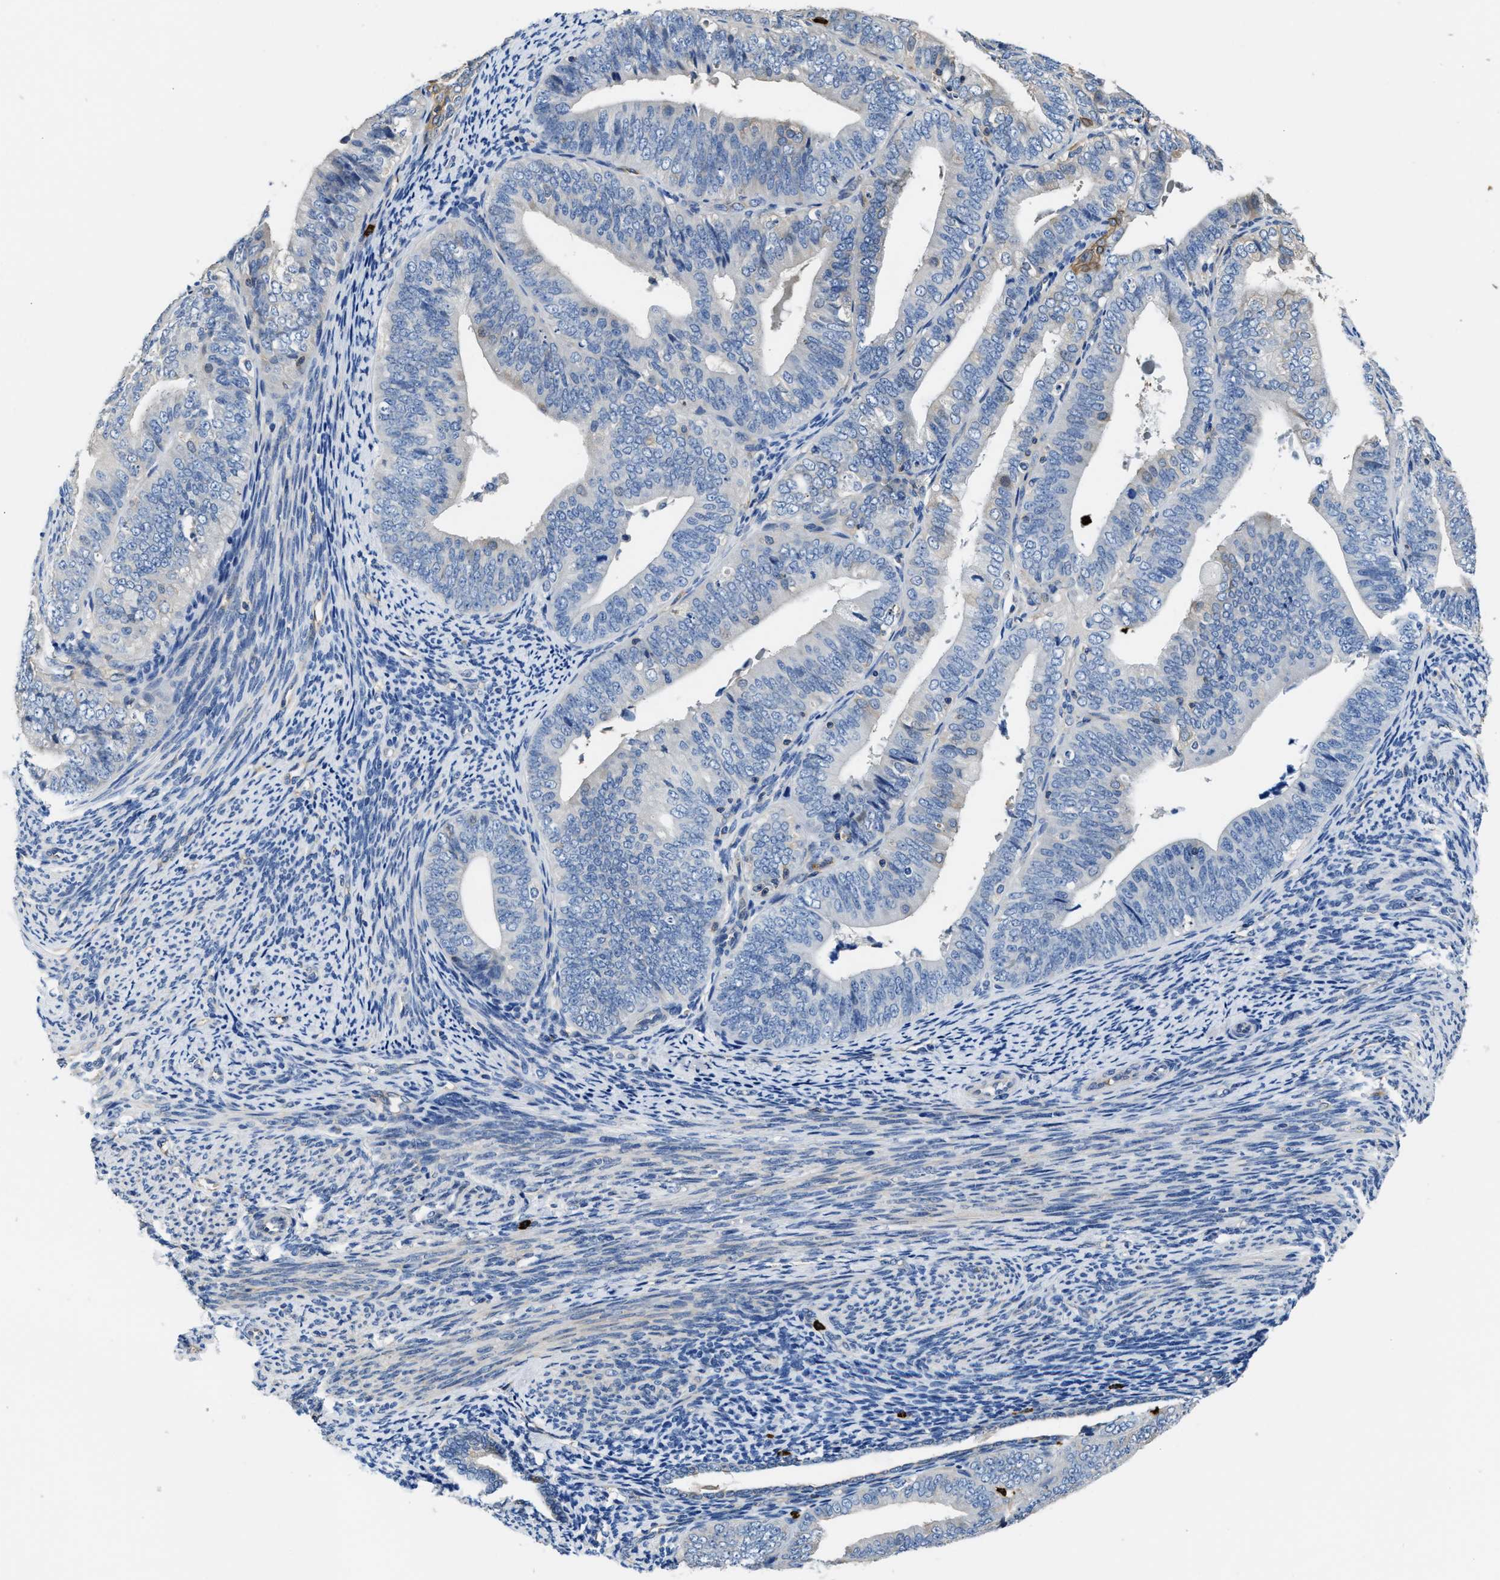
{"staining": {"intensity": "moderate", "quantity": "<25%", "location": "cytoplasmic/membranous"}, "tissue": "endometrial cancer", "cell_type": "Tumor cells", "image_type": "cancer", "snomed": [{"axis": "morphology", "description": "Adenocarcinoma, NOS"}, {"axis": "topography", "description": "Endometrium"}], "caption": "DAB (3,3'-diaminobenzidine) immunohistochemical staining of human endometrial cancer displays moderate cytoplasmic/membranous protein positivity in approximately <25% of tumor cells.", "gene": "TRAF6", "patient": {"sex": "female", "age": 63}}